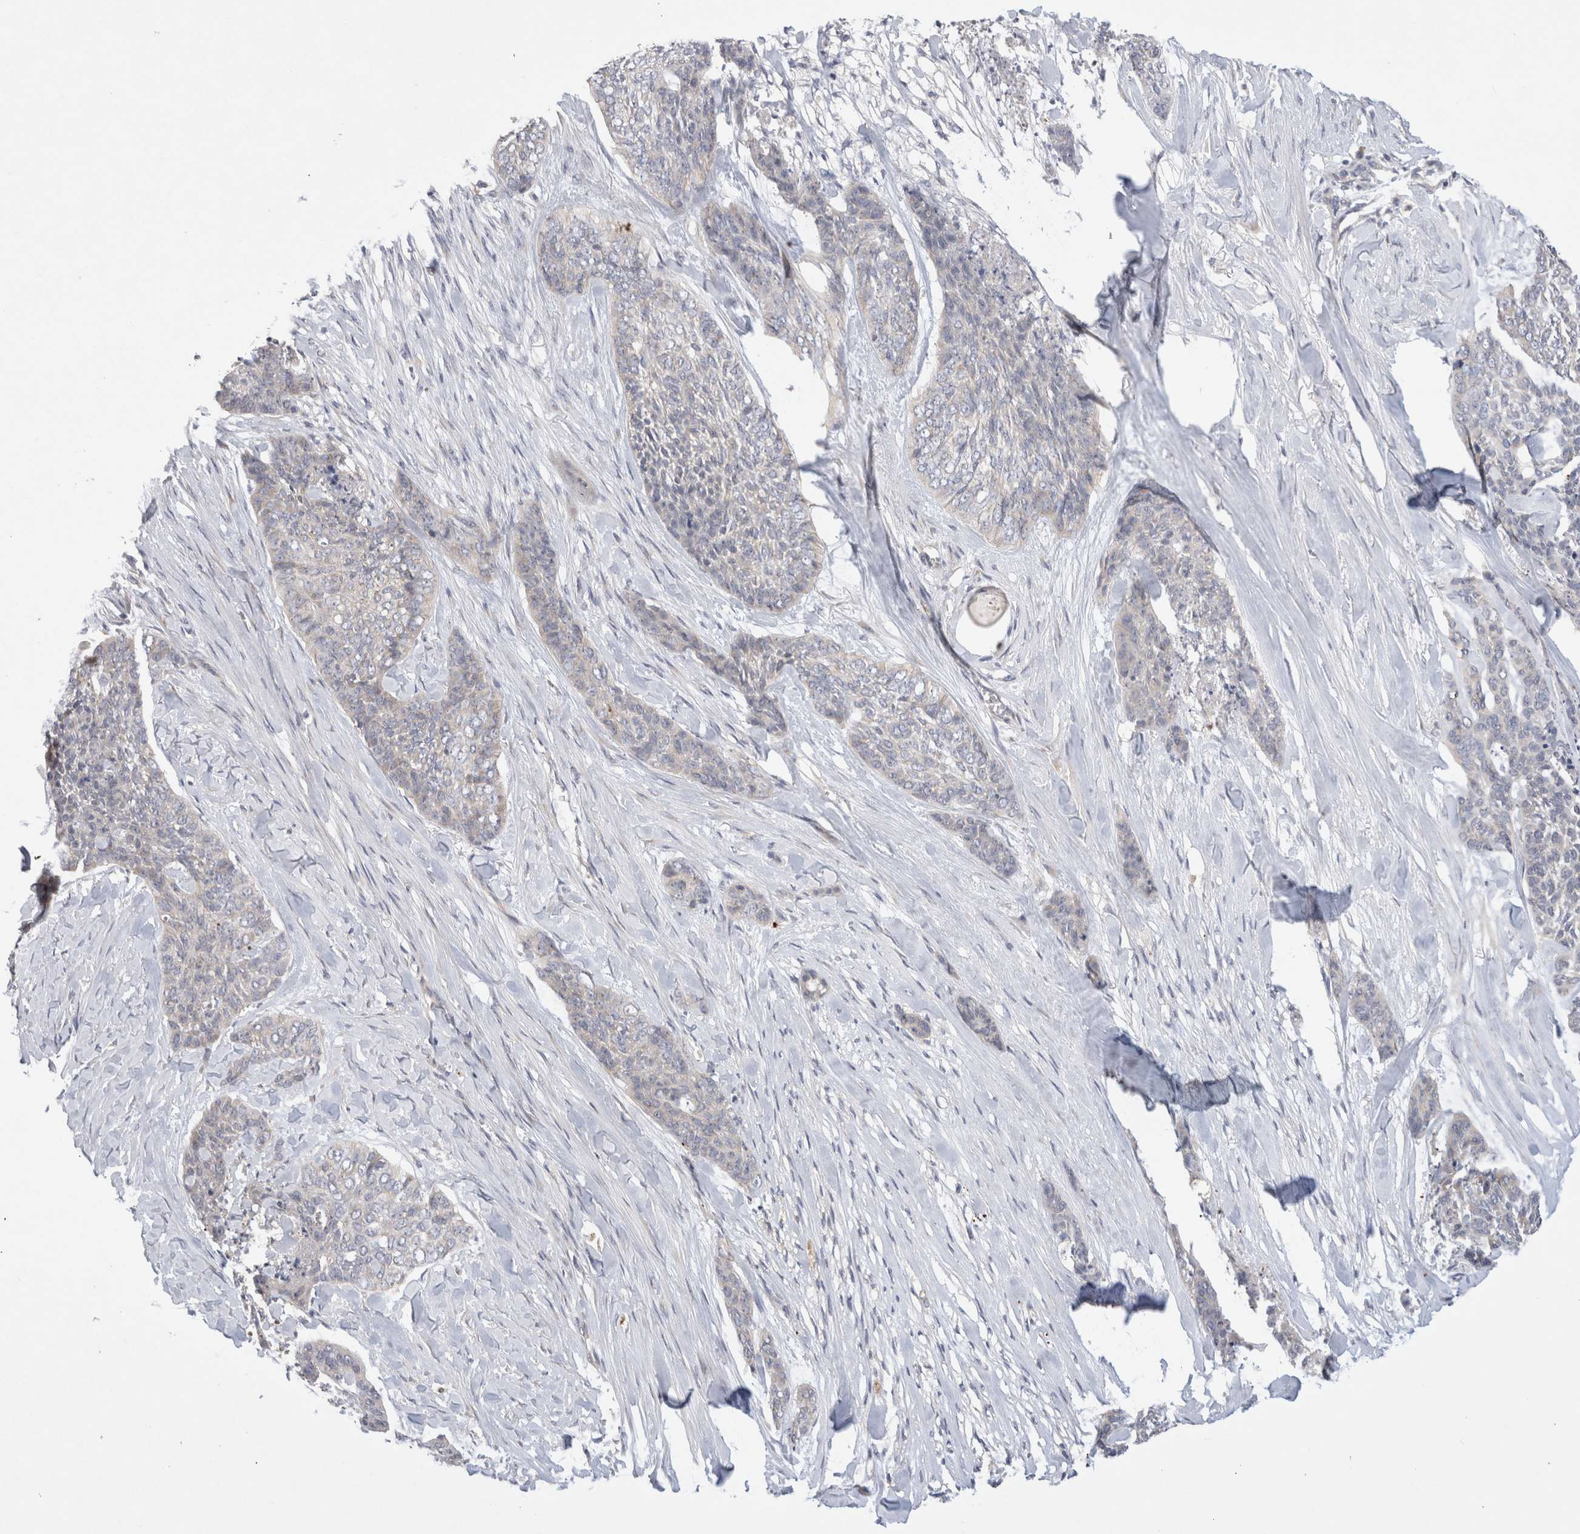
{"staining": {"intensity": "negative", "quantity": "none", "location": "none"}, "tissue": "skin cancer", "cell_type": "Tumor cells", "image_type": "cancer", "snomed": [{"axis": "morphology", "description": "Basal cell carcinoma"}, {"axis": "topography", "description": "Skin"}], "caption": "Tumor cells show no significant positivity in skin basal cell carcinoma.", "gene": "GAS1", "patient": {"sex": "female", "age": 64}}